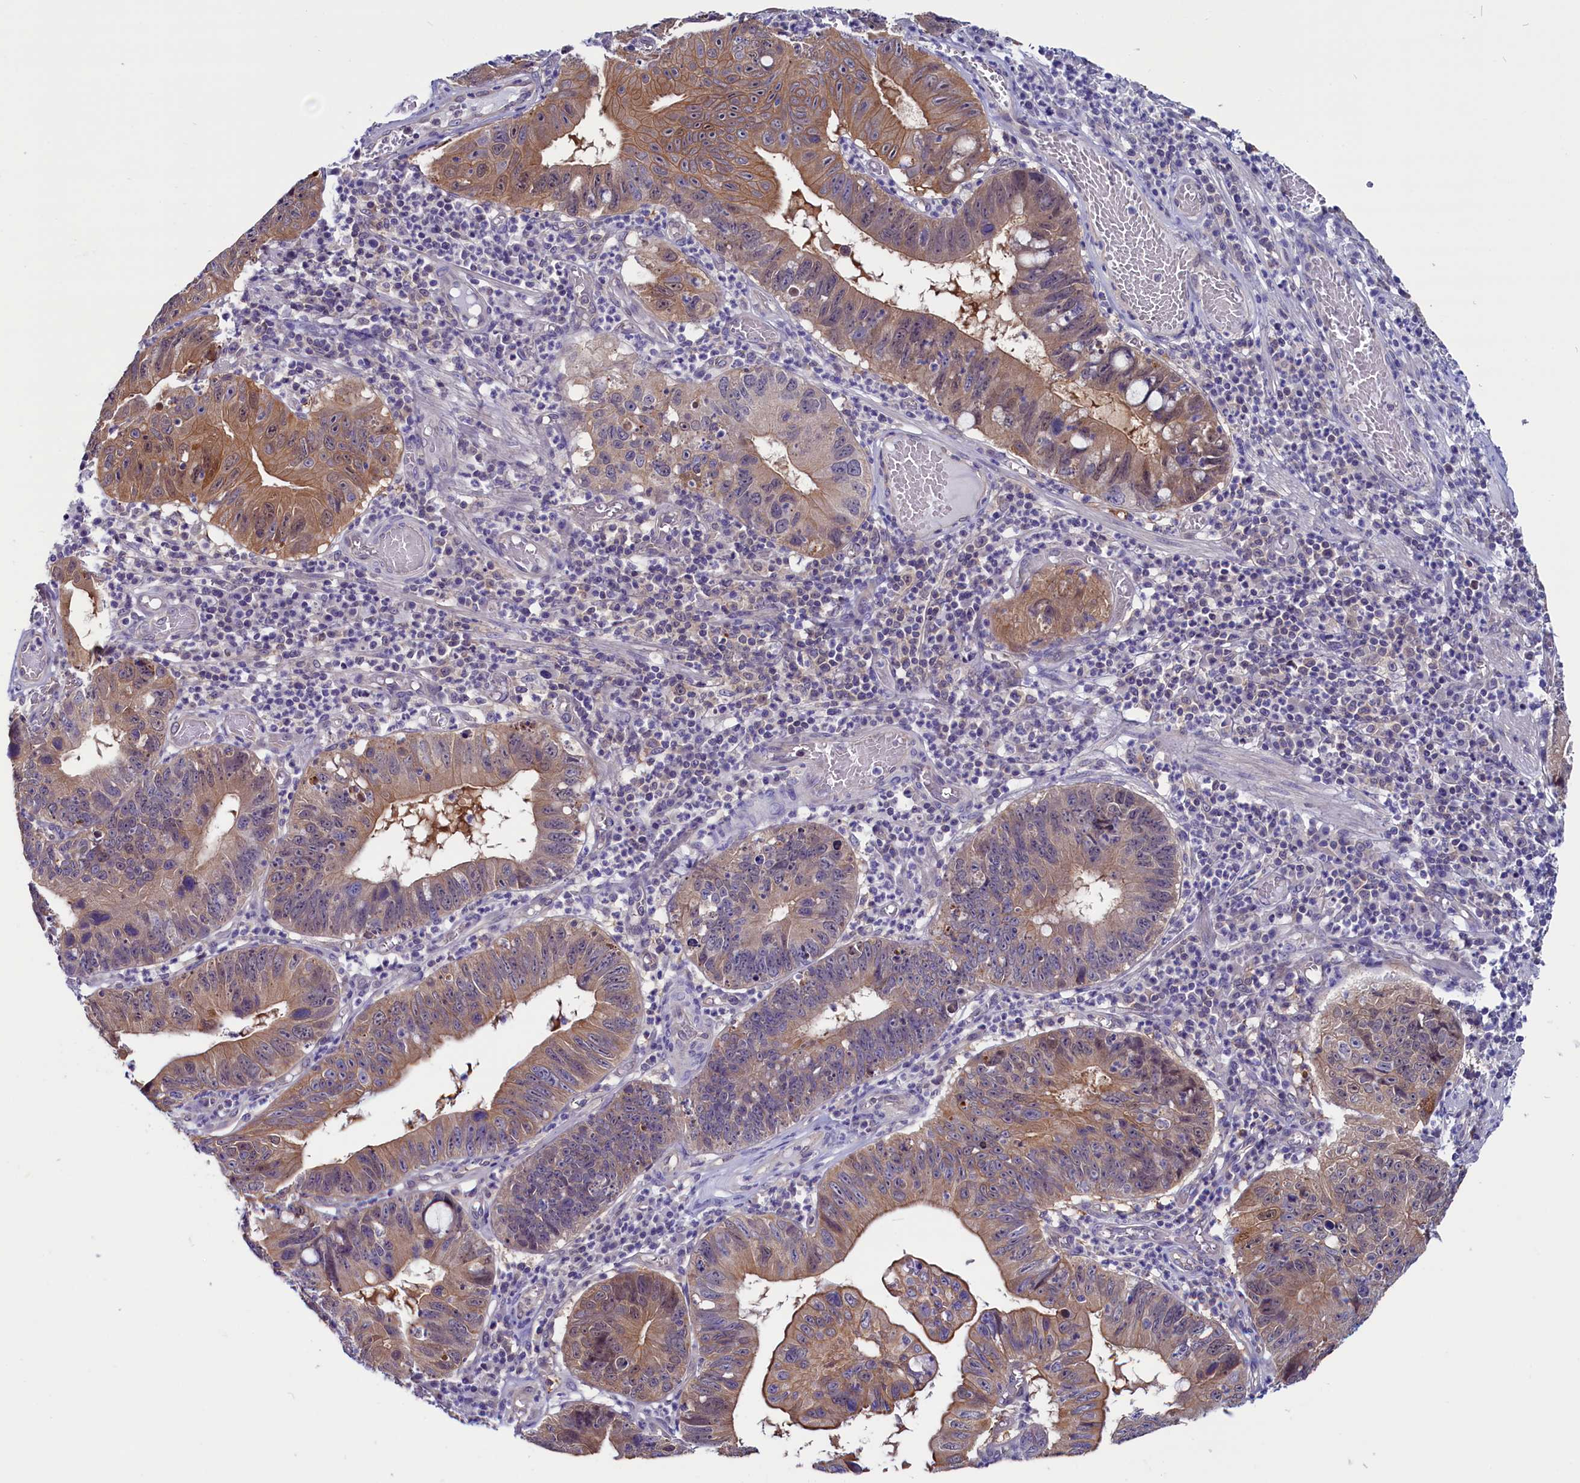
{"staining": {"intensity": "moderate", "quantity": ">75%", "location": "cytoplasmic/membranous"}, "tissue": "stomach cancer", "cell_type": "Tumor cells", "image_type": "cancer", "snomed": [{"axis": "morphology", "description": "Adenocarcinoma, NOS"}, {"axis": "topography", "description": "Stomach"}], "caption": "Immunohistochemistry of human stomach cancer demonstrates medium levels of moderate cytoplasmic/membranous positivity in approximately >75% of tumor cells.", "gene": "CIAPIN1", "patient": {"sex": "male", "age": 59}}